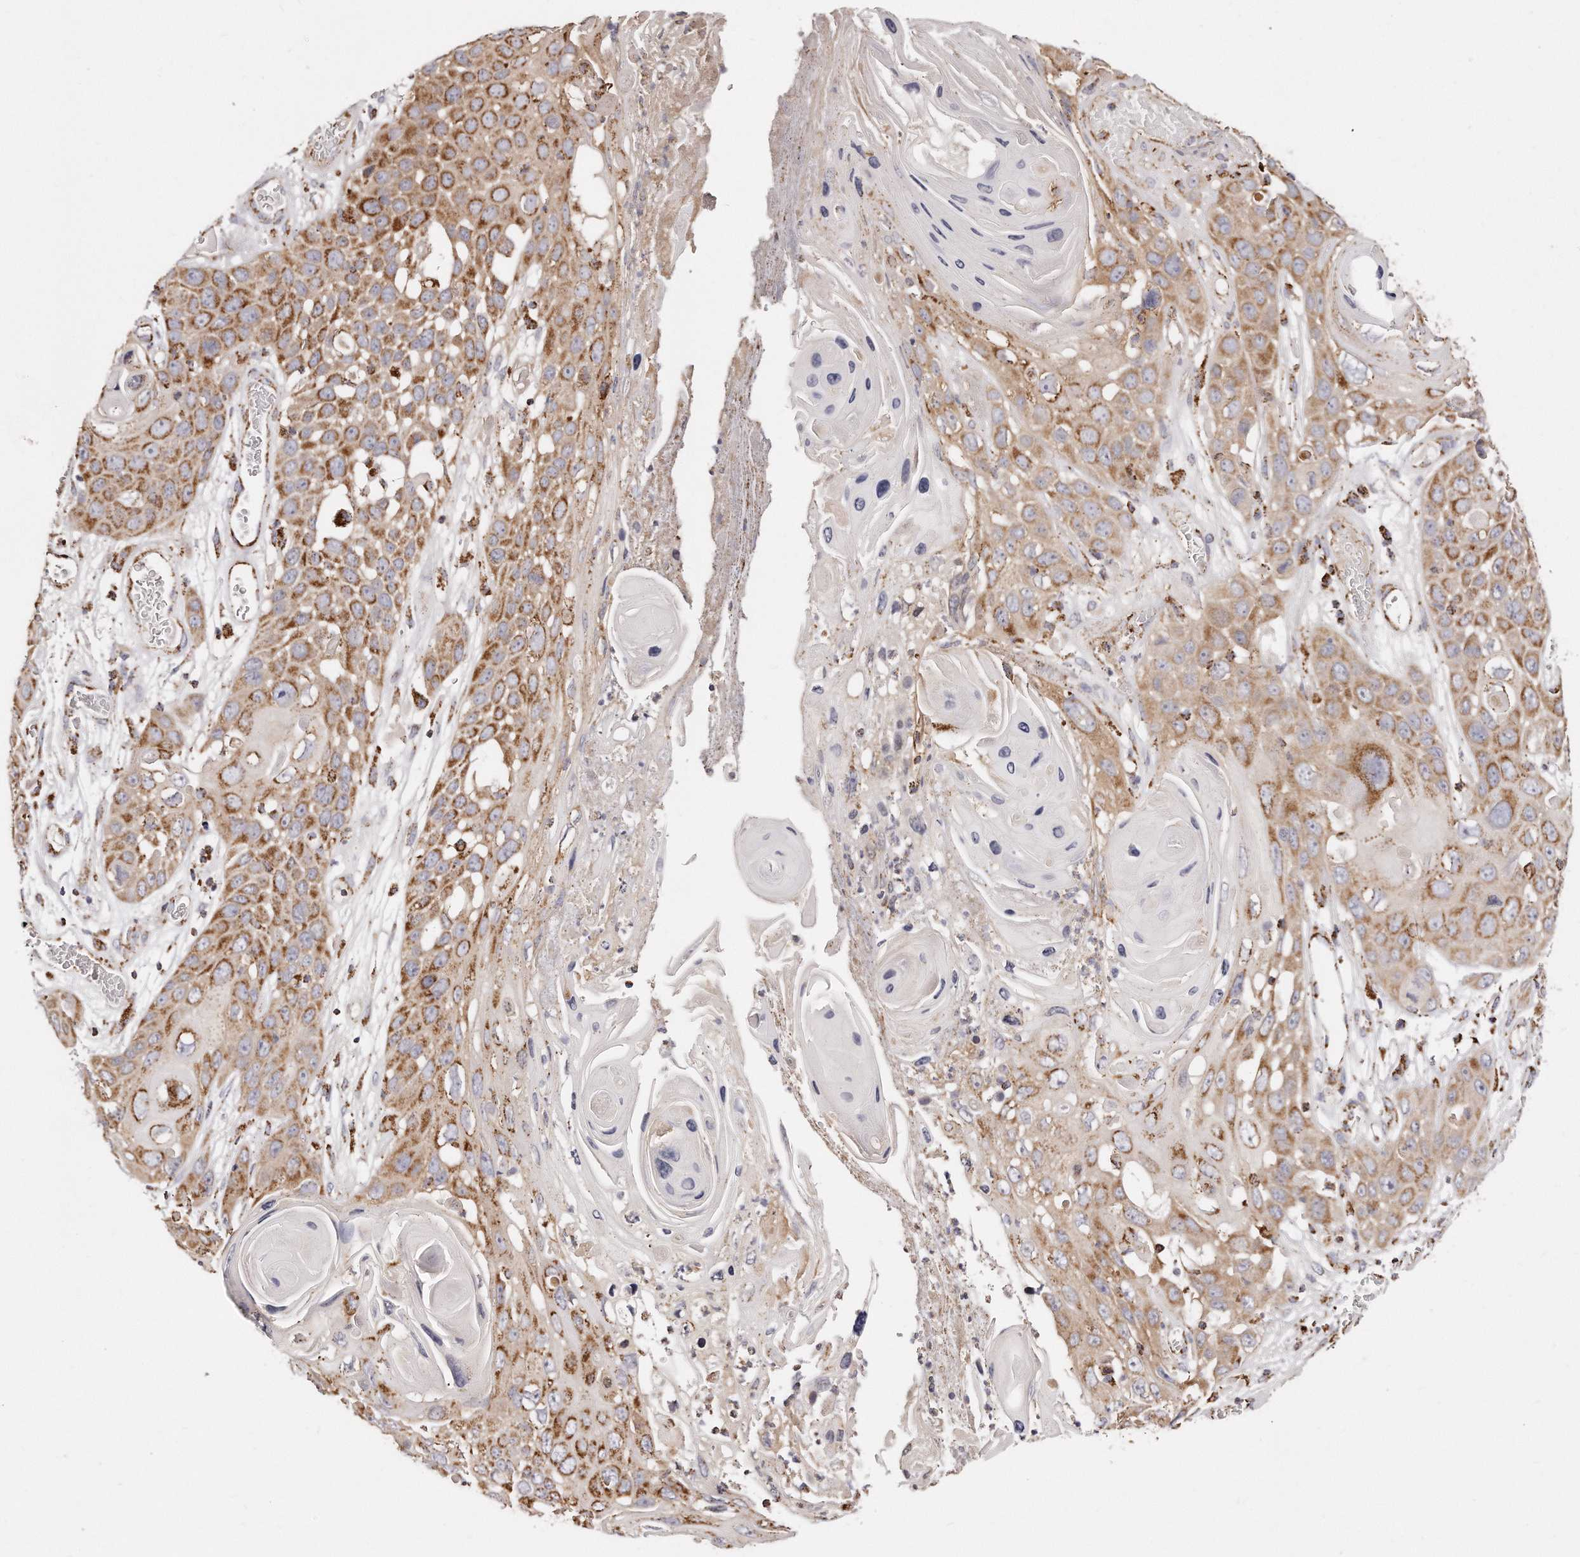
{"staining": {"intensity": "moderate", "quantity": ">75%", "location": "cytoplasmic/membranous"}, "tissue": "skin cancer", "cell_type": "Tumor cells", "image_type": "cancer", "snomed": [{"axis": "morphology", "description": "Squamous cell carcinoma, NOS"}, {"axis": "topography", "description": "Skin"}], "caption": "Brown immunohistochemical staining in human skin squamous cell carcinoma shows moderate cytoplasmic/membranous staining in about >75% of tumor cells.", "gene": "RTKN", "patient": {"sex": "male", "age": 55}}